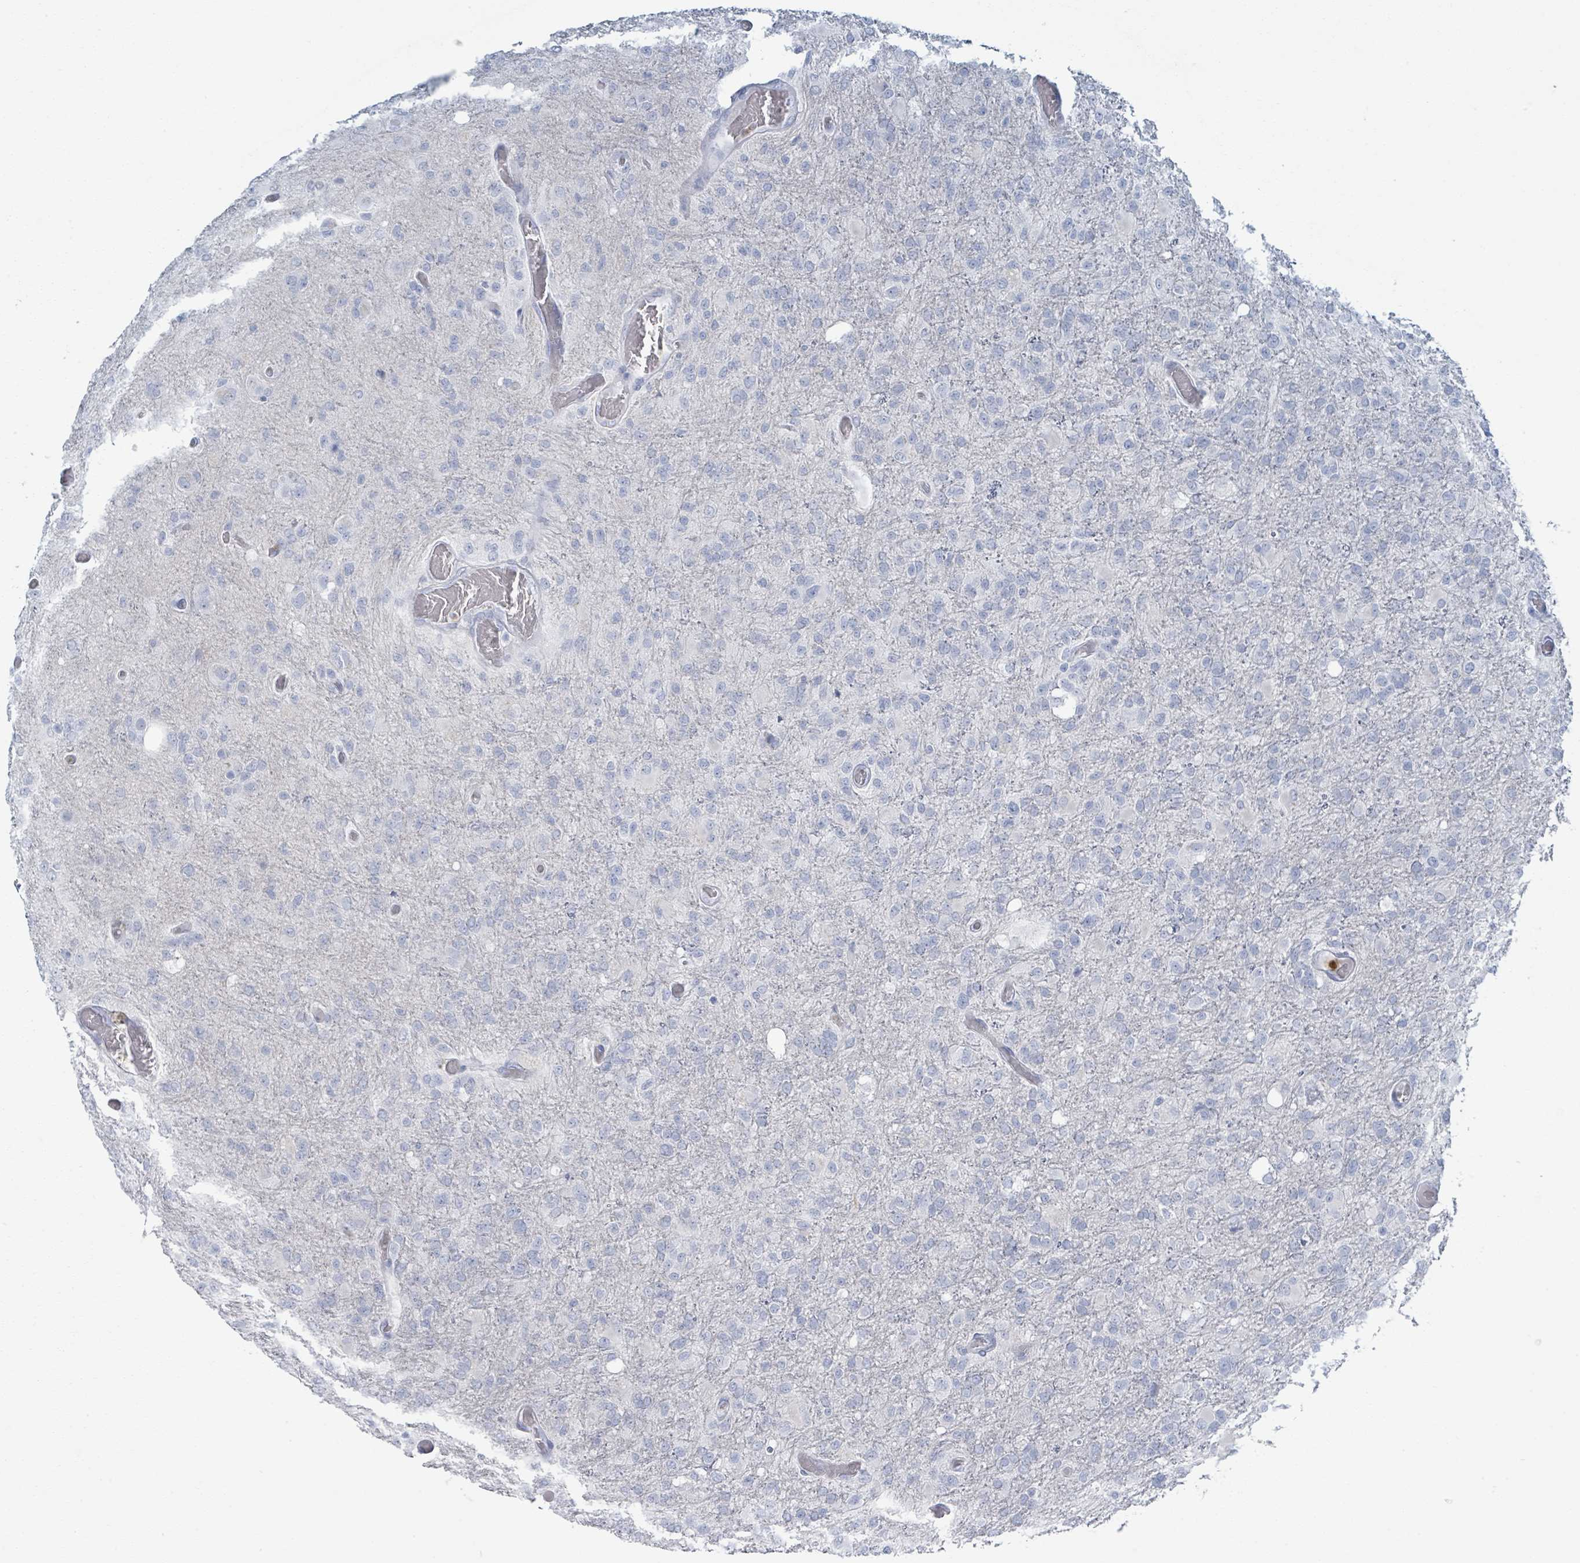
{"staining": {"intensity": "negative", "quantity": "none", "location": "none"}, "tissue": "glioma", "cell_type": "Tumor cells", "image_type": "cancer", "snomed": [{"axis": "morphology", "description": "Glioma, malignant, High grade"}, {"axis": "topography", "description": "Brain"}], "caption": "The micrograph exhibits no staining of tumor cells in glioma. Brightfield microscopy of IHC stained with DAB (3,3'-diaminobenzidine) (brown) and hematoxylin (blue), captured at high magnification.", "gene": "DEFA4", "patient": {"sex": "female", "age": 74}}